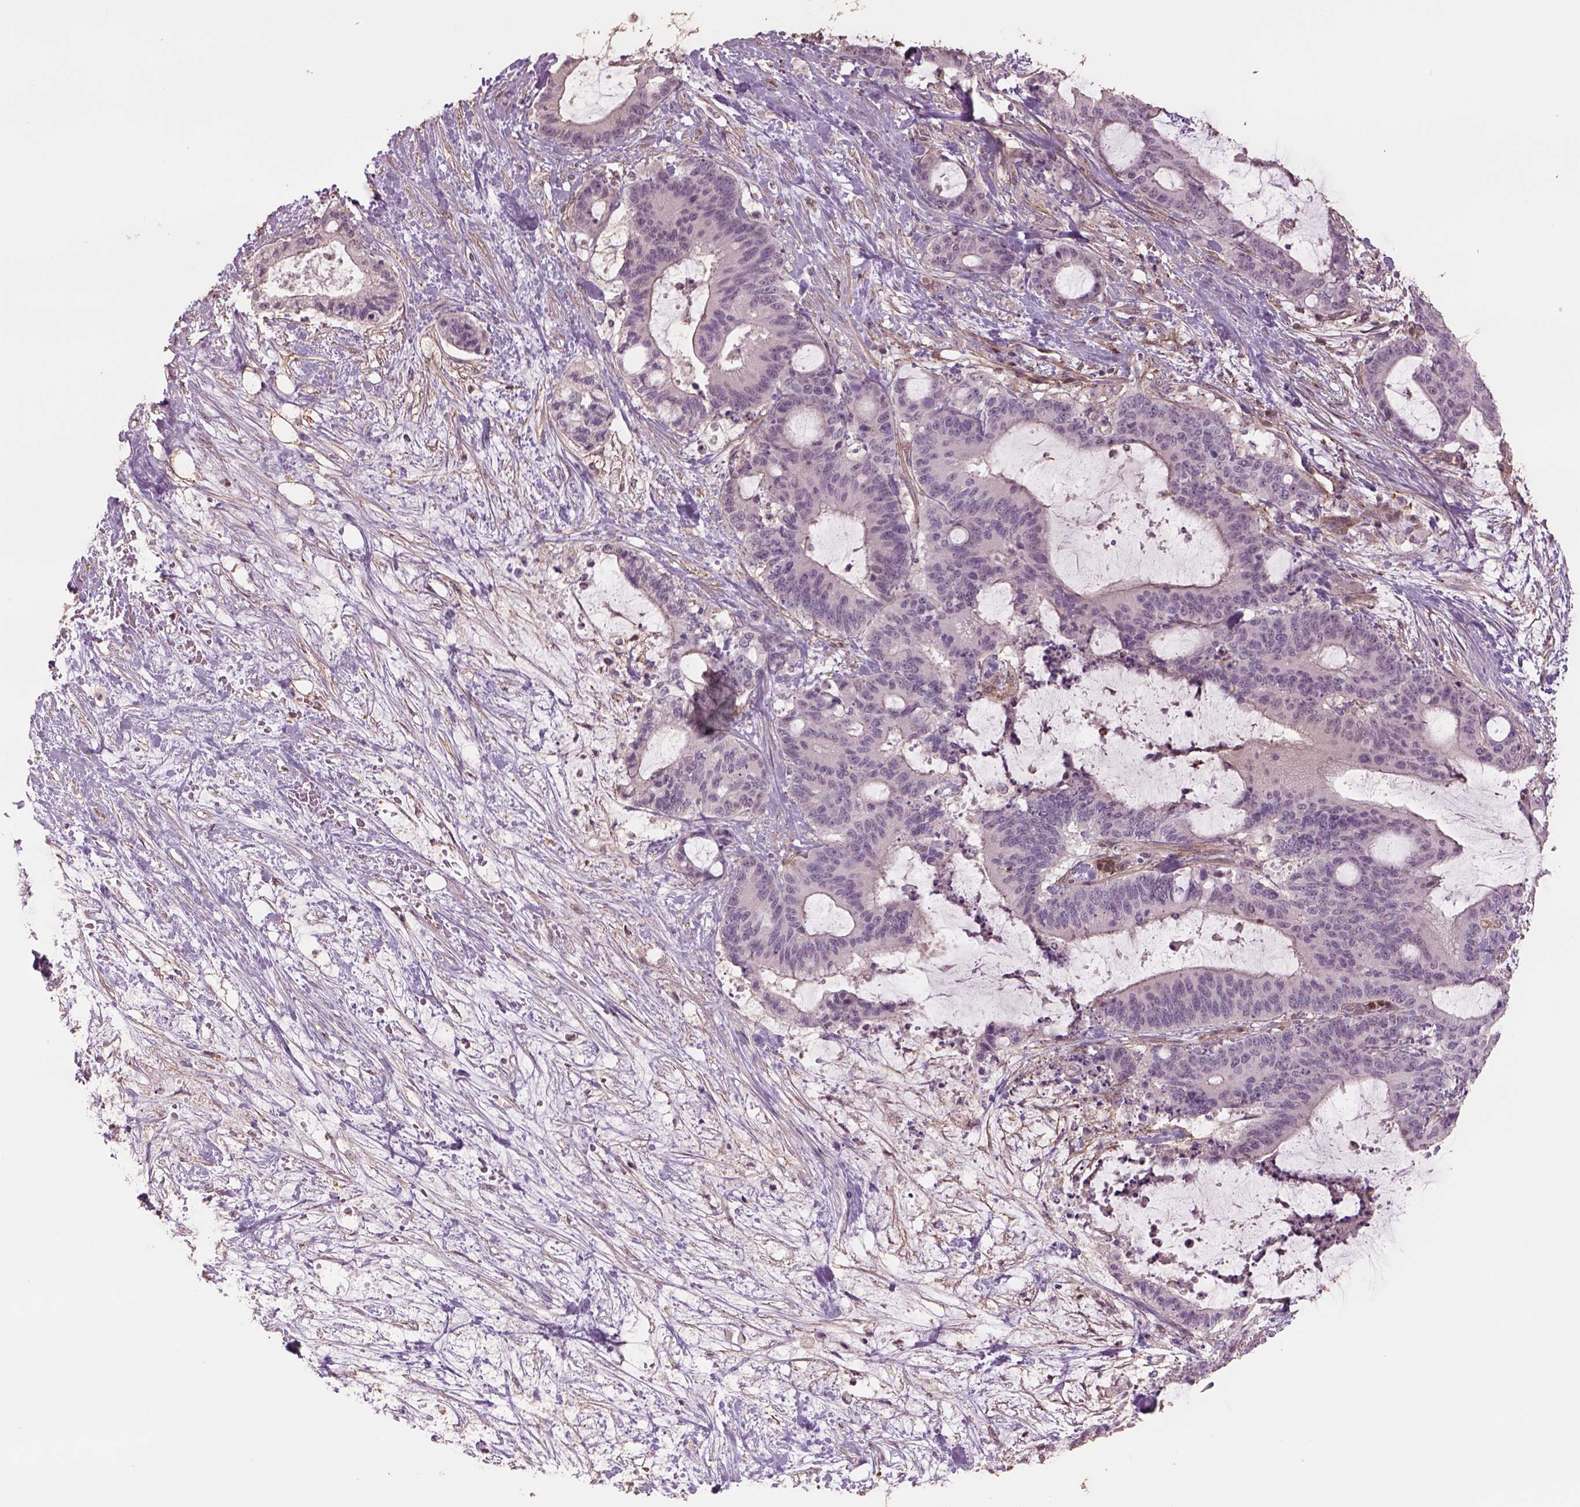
{"staining": {"intensity": "negative", "quantity": "none", "location": "none"}, "tissue": "liver cancer", "cell_type": "Tumor cells", "image_type": "cancer", "snomed": [{"axis": "morphology", "description": "Cholangiocarcinoma"}, {"axis": "topography", "description": "Liver"}], "caption": "Histopathology image shows no significant protein staining in tumor cells of liver cholangiocarcinoma.", "gene": "LIN7A", "patient": {"sex": "female", "age": 73}}